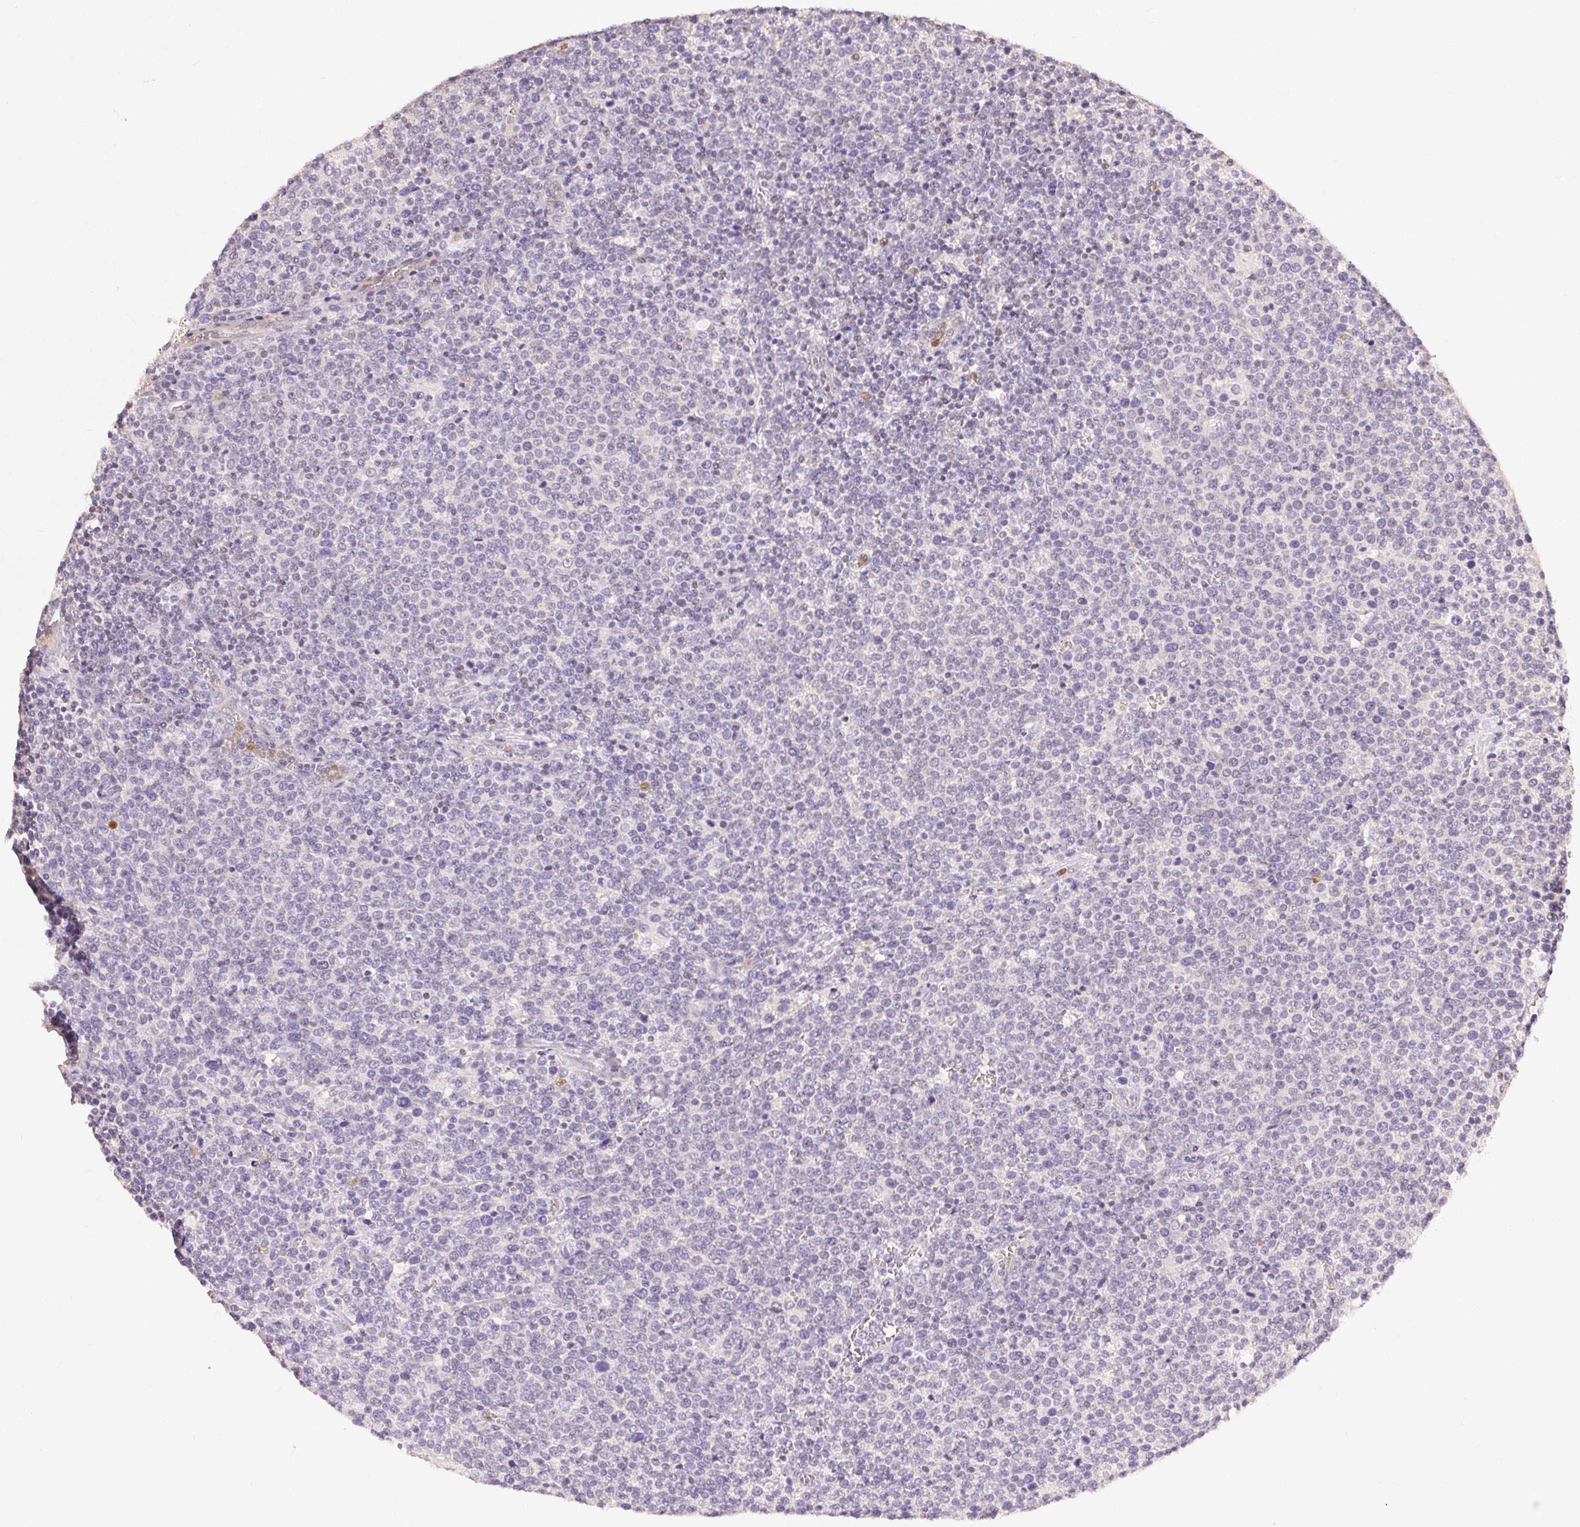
{"staining": {"intensity": "negative", "quantity": "none", "location": "none"}, "tissue": "lymphoma", "cell_type": "Tumor cells", "image_type": "cancer", "snomed": [{"axis": "morphology", "description": "Malignant lymphoma, non-Hodgkin's type, High grade"}, {"axis": "topography", "description": "Lymph node"}], "caption": "Lymphoma was stained to show a protein in brown. There is no significant staining in tumor cells.", "gene": "S100A3", "patient": {"sex": "male", "age": 61}}